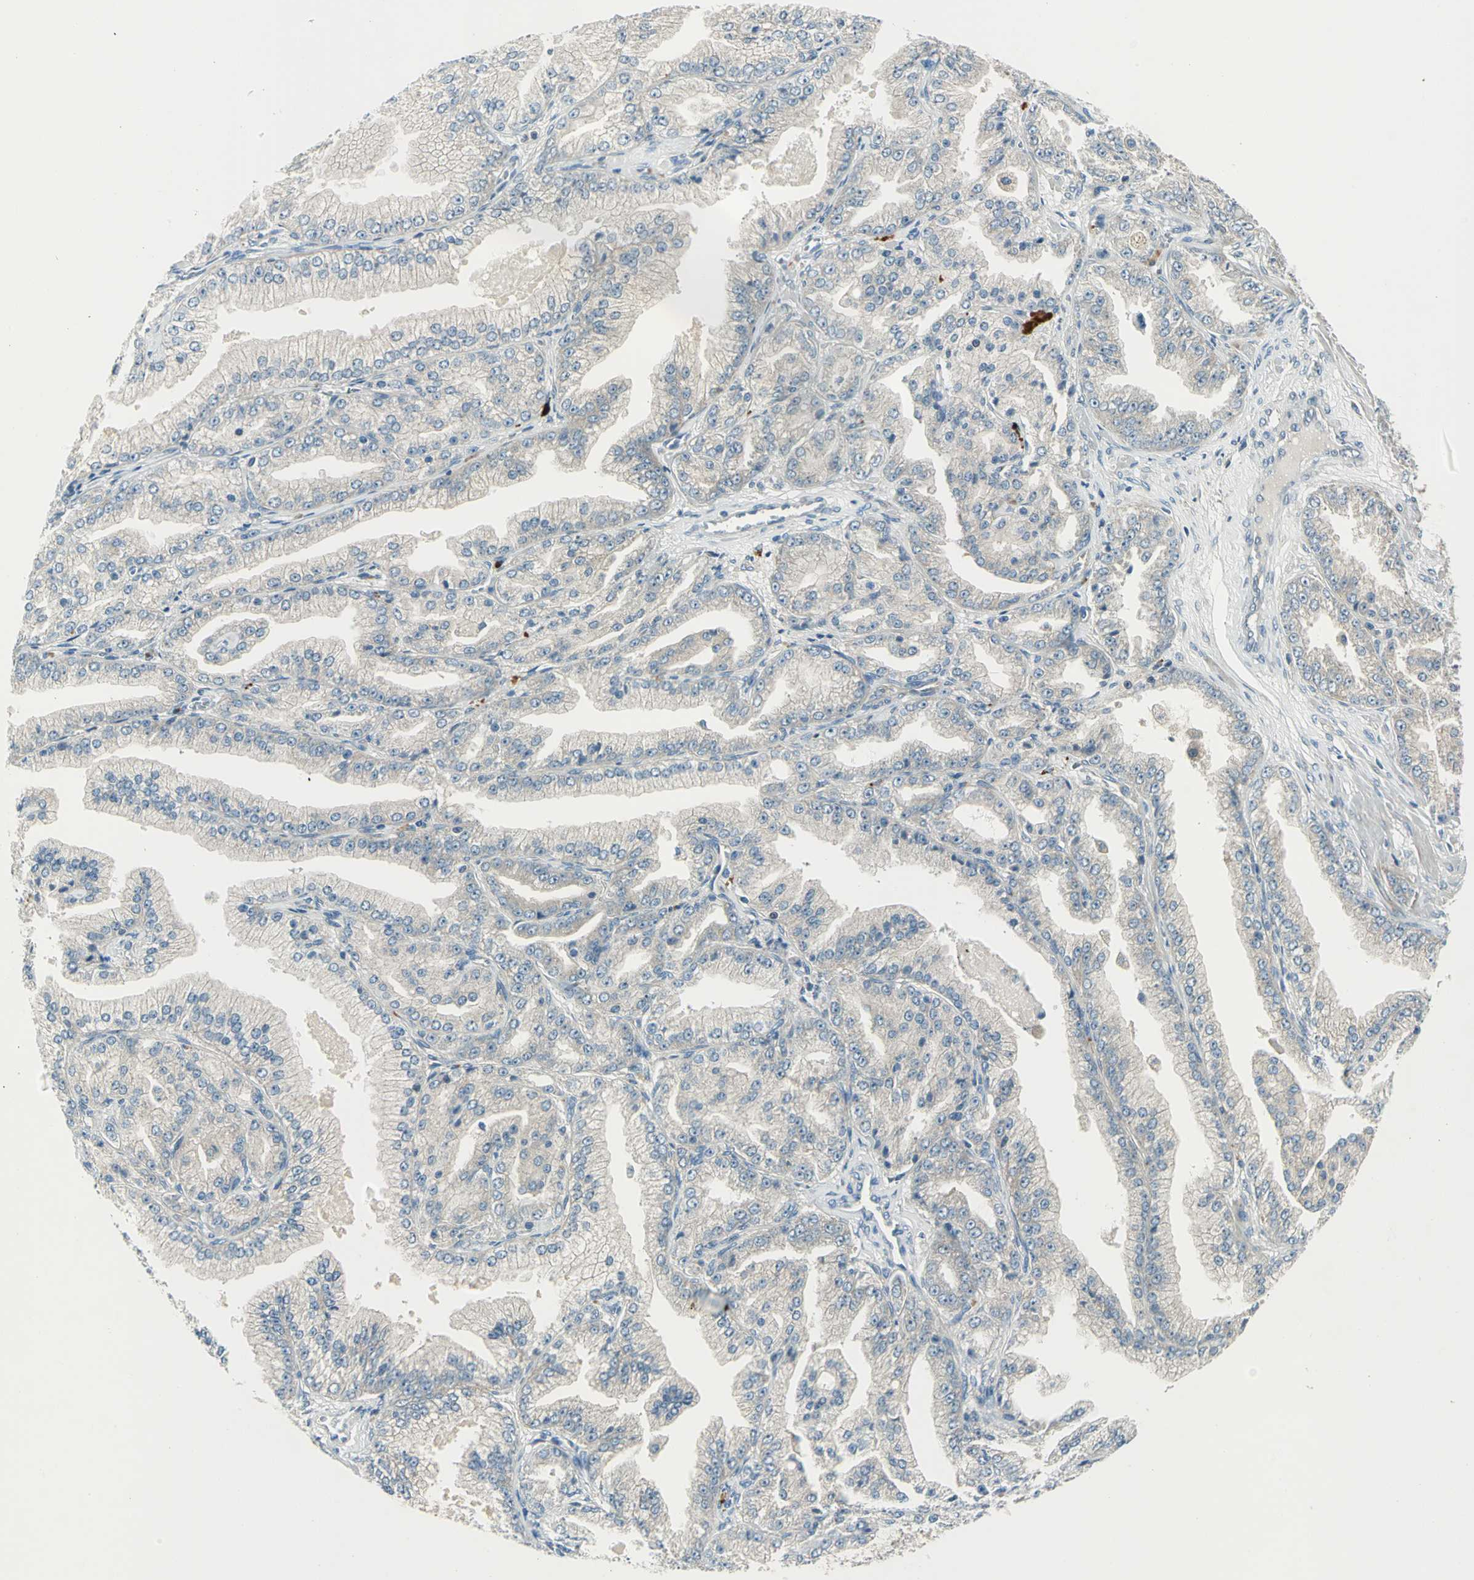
{"staining": {"intensity": "weak", "quantity": ">75%", "location": "cytoplasmic/membranous"}, "tissue": "prostate cancer", "cell_type": "Tumor cells", "image_type": "cancer", "snomed": [{"axis": "morphology", "description": "Adenocarcinoma, High grade"}, {"axis": "topography", "description": "Prostate"}], "caption": "Weak cytoplasmic/membranous expression is seen in approximately >75% of tumor cells in high-grade adenocarcinoma (prostate).", "gene": "PRKAA1", "patient": {"sex": "male", "age": 61}}